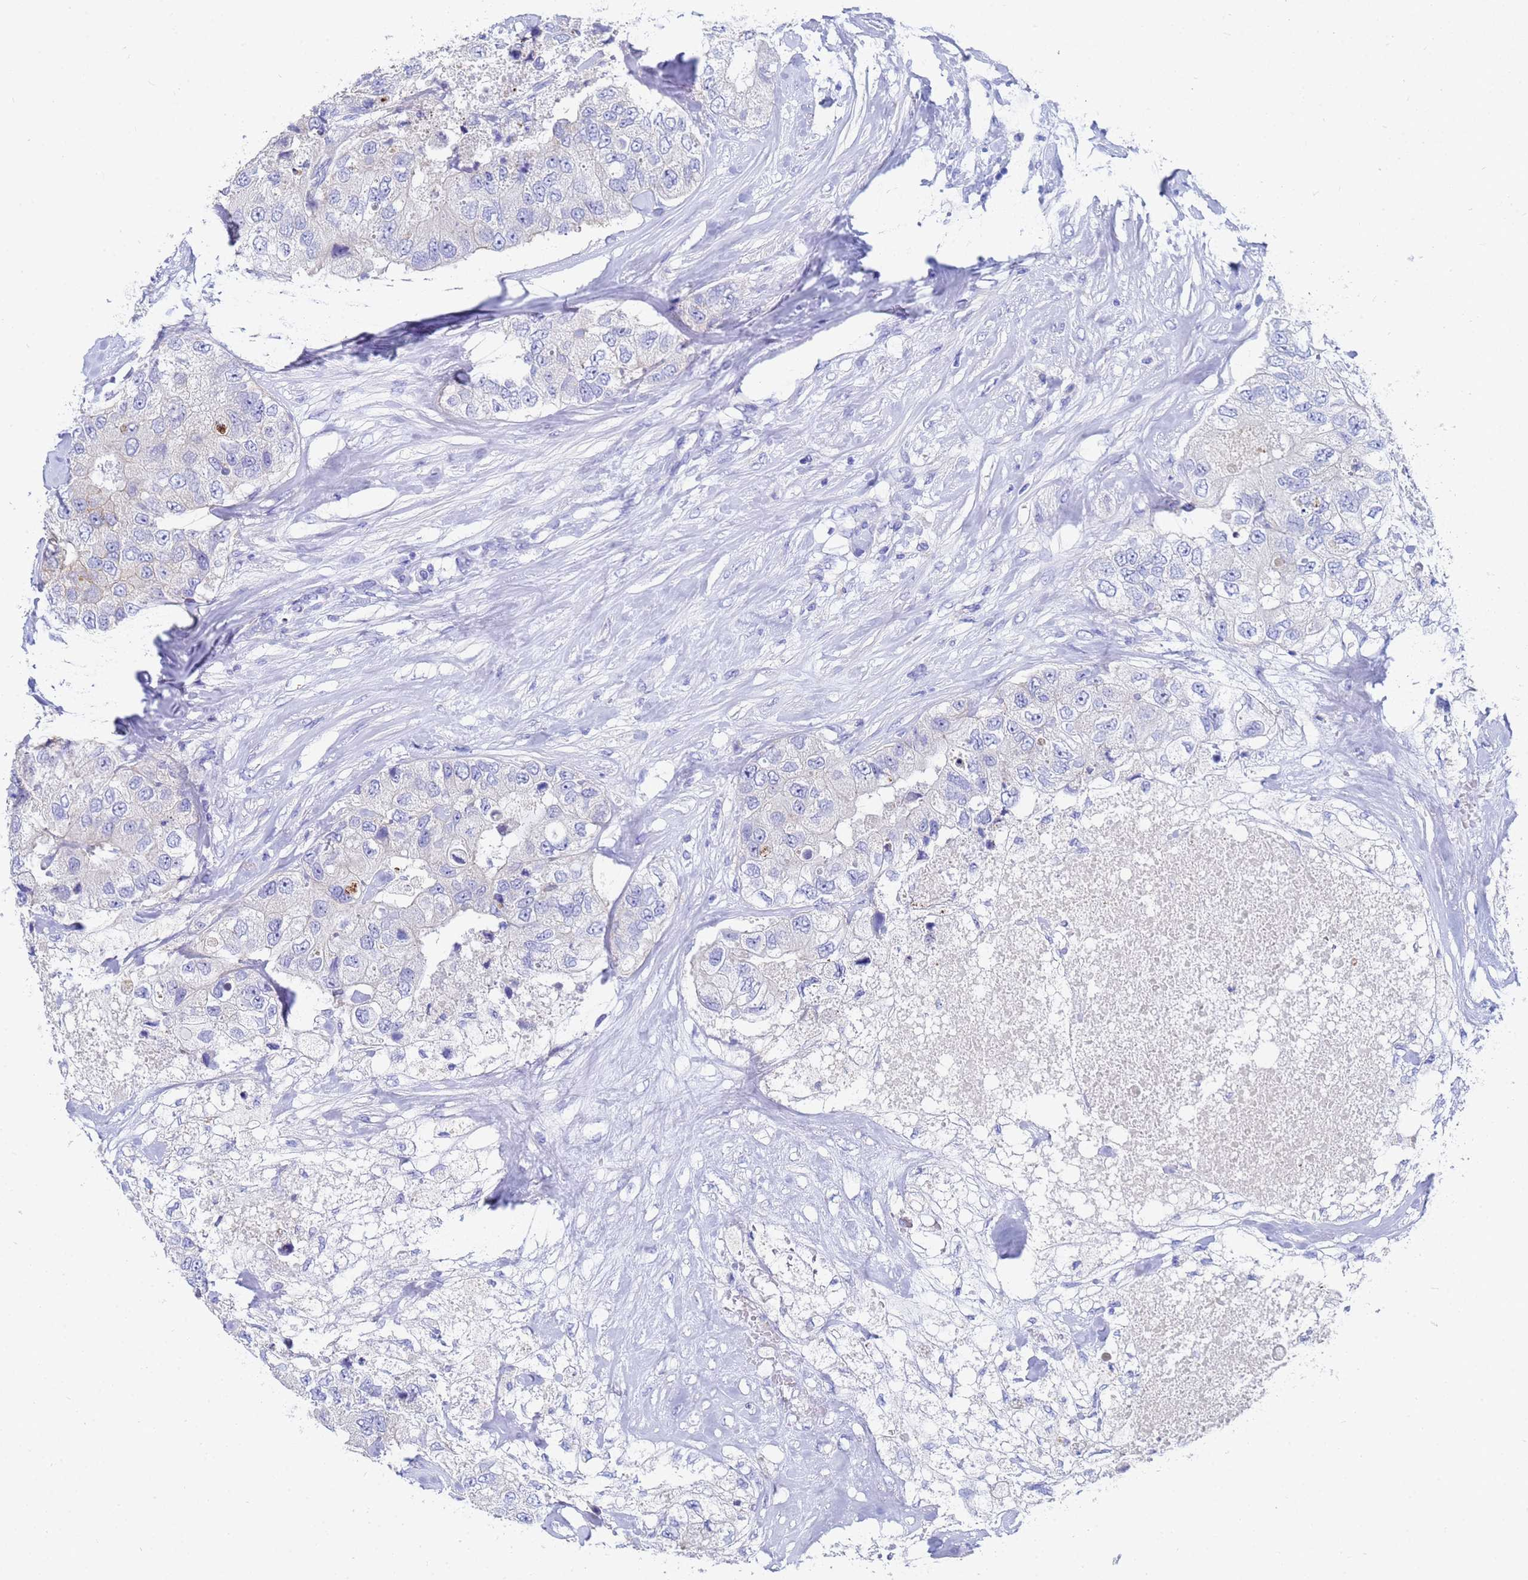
{"staining": {"intensity": "negative", "quantity": "none", "location": "none"}, "tissue": "breast cancer", "cell_type": "Tumor cells", "image_type": "cancer", "snomed": [{"axis": "morphology", "description": "Duct carcinoma"}, {"axis": "topography", "description": "Breast"}], "caption": "The micrograph demonstrates no significant staining in tumor cells of invasive ductal carcinoma (breast). (Stains: DAB (3,3'-diaminobenzidine) immunohistochemistry with hematoxylin counter stain, Microscopy: brightfield microscopy at high magnification).", "gene": "C2orf72", "patient": {"sex": "female", "age": 62}}